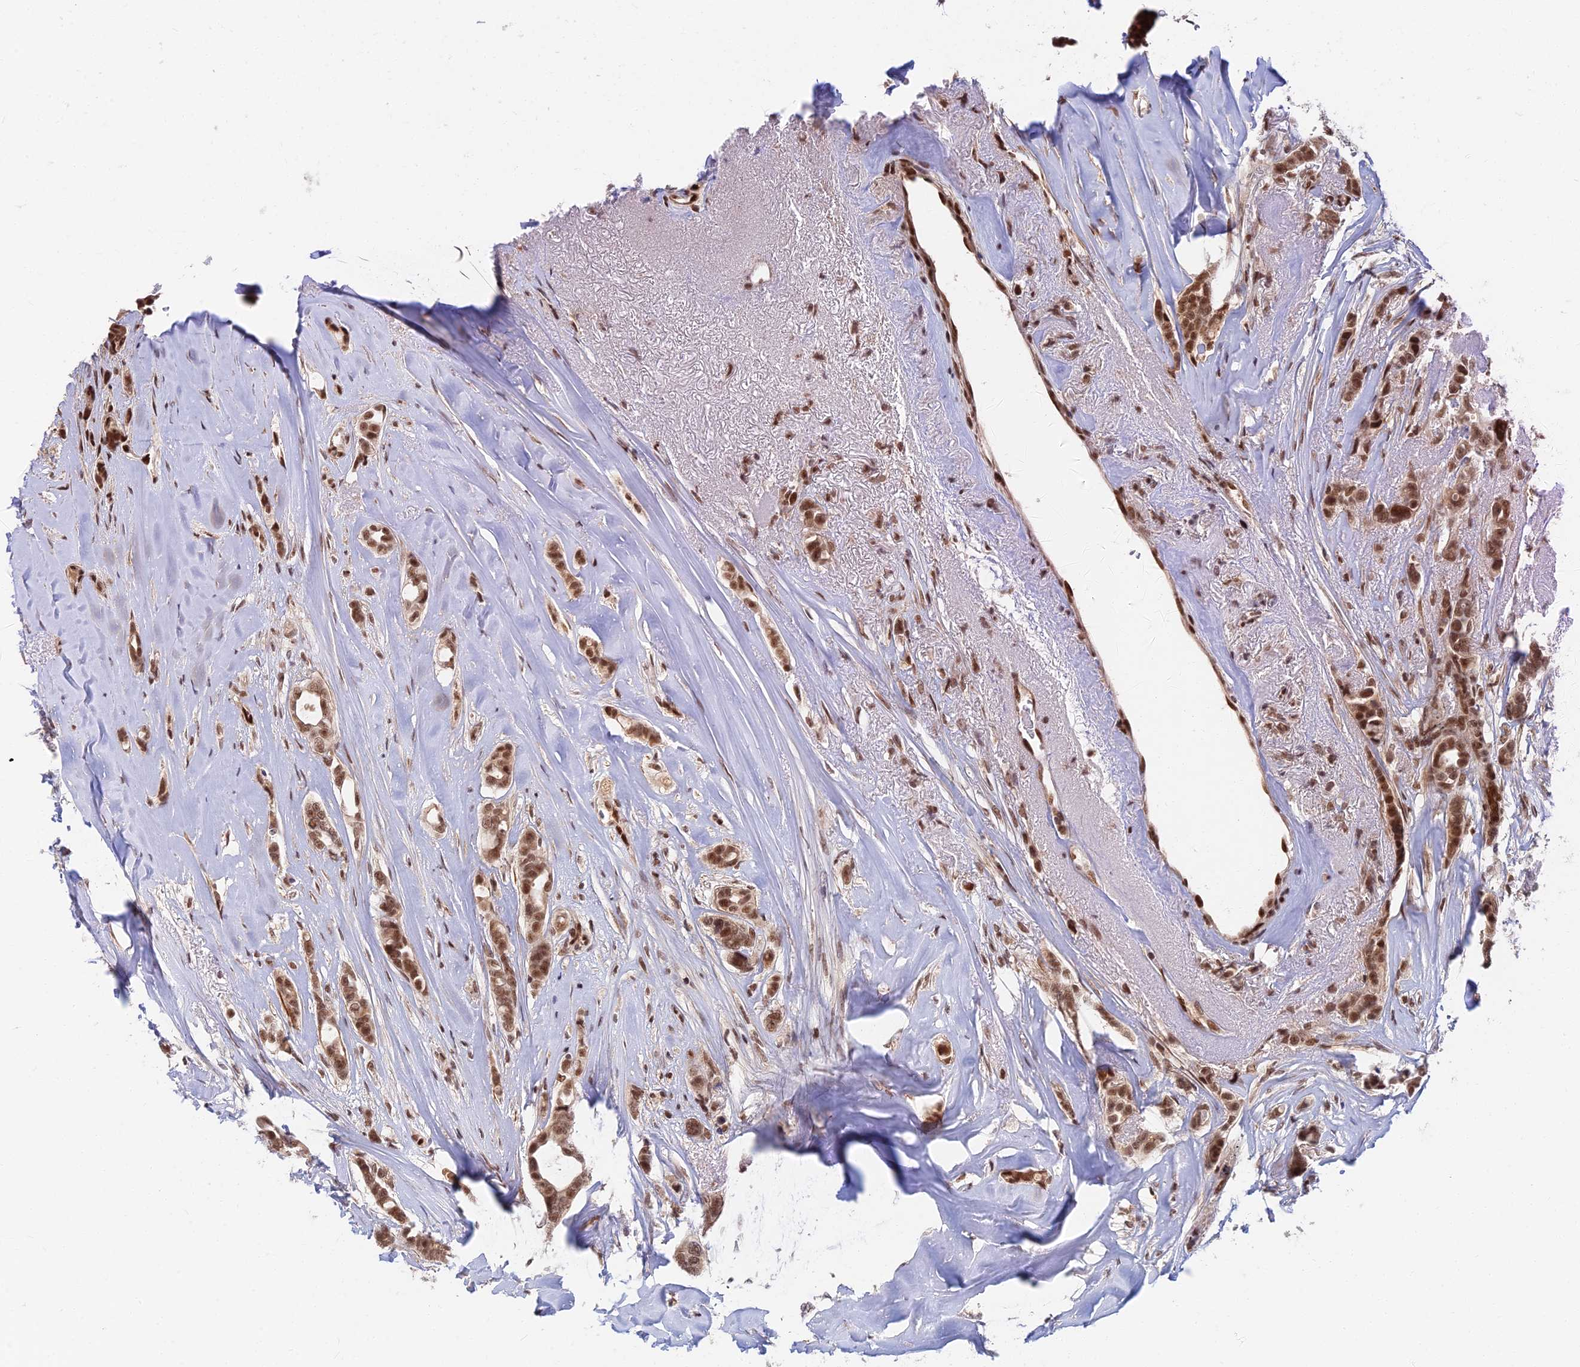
{"staining": {"intensity": "strong", "quantity": ">75%", "location": "nuclear"}, "tissue": "breast cancer", "cell_type": "Tumor cells", "image_type": "cancer", "snomed": [{"axis": "morphology", "description": "Lobular carcinoma"}, {"axis": "topography", "description": "Breast"}], "caption": "Breast cancer tissue demonstrates strong nuclear positivity in approximately >75% of tumor cells", "gene": "TCEA2", "patient": {"sex": "female", "age": 51}}